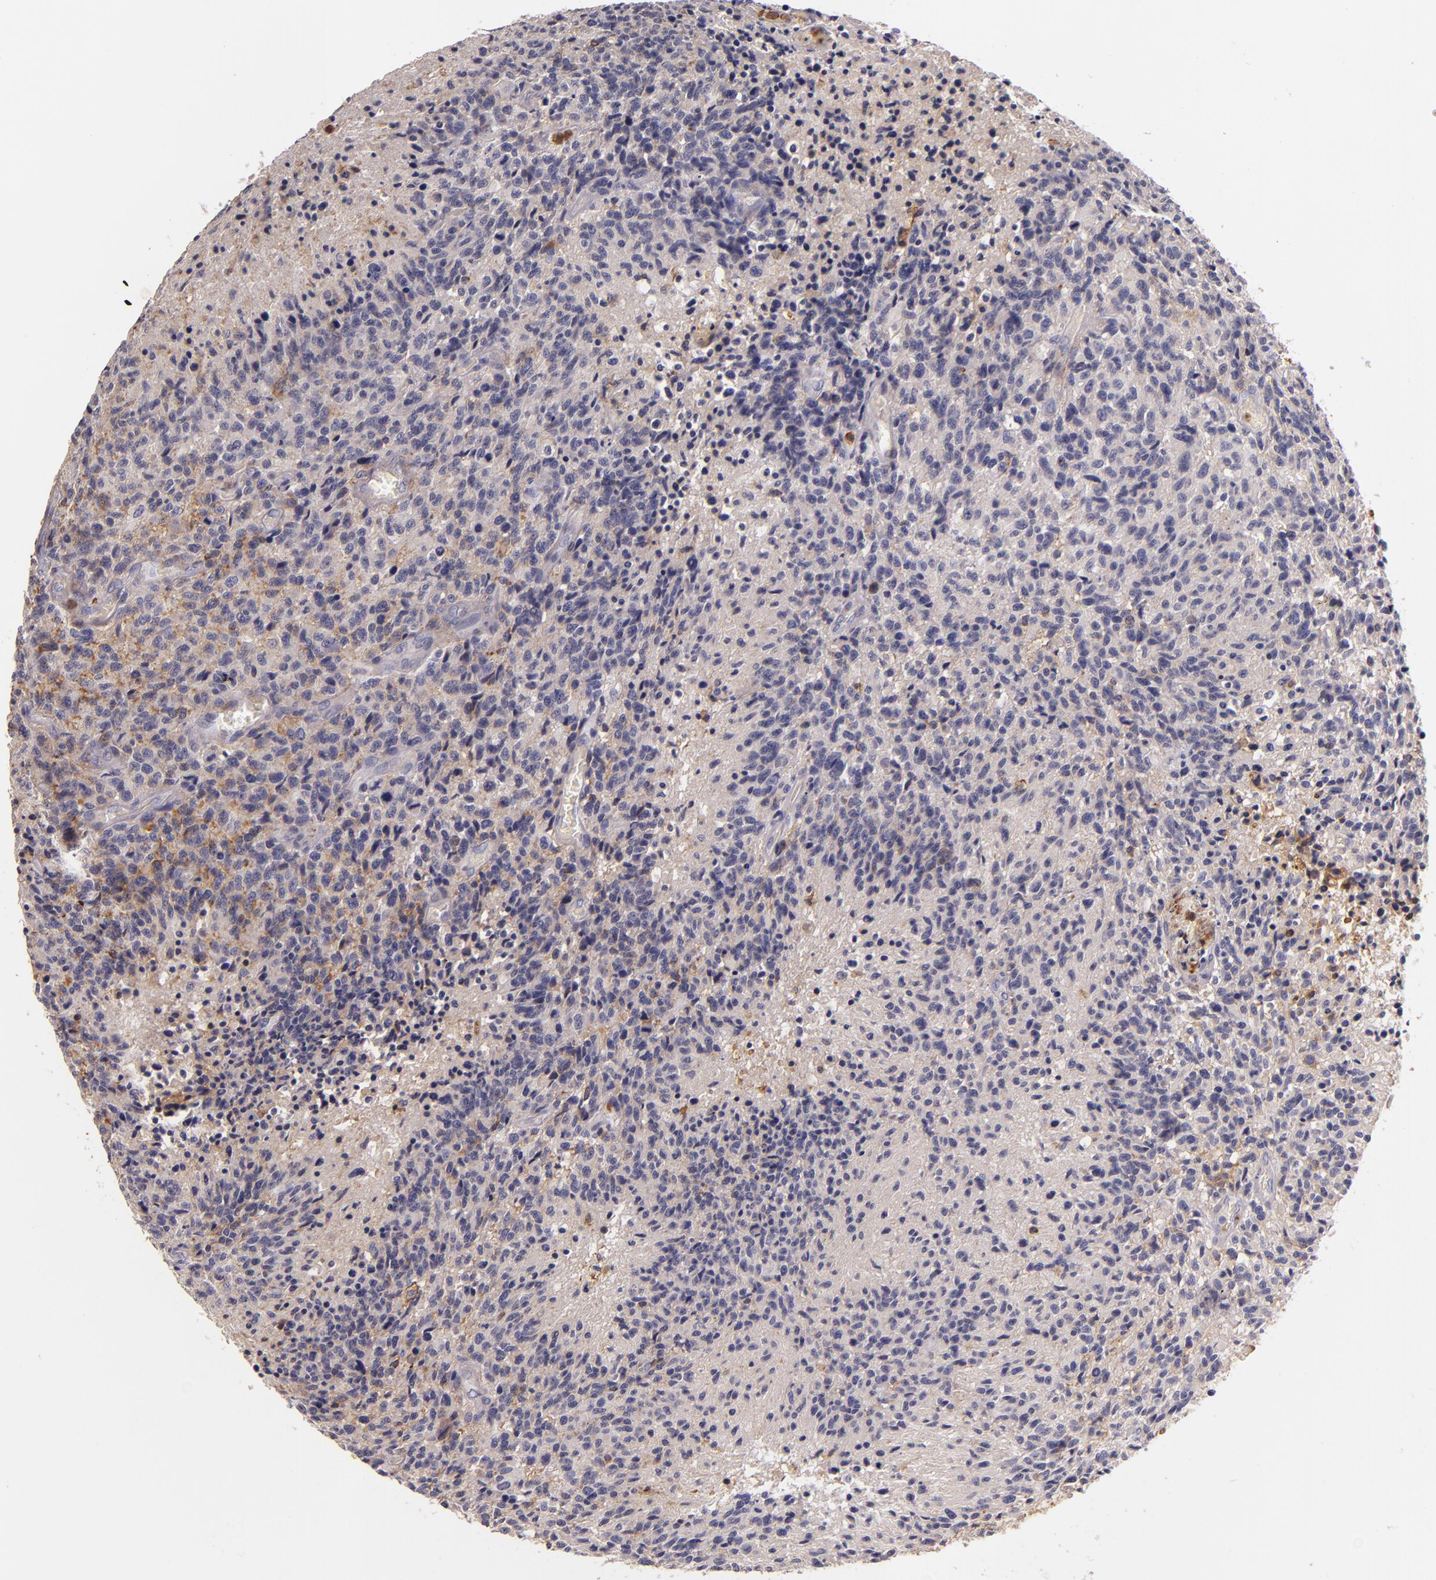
{"staining": {"intensity": "weak", "quantity": "25%-75%", "location": "cytoplasmic/membranous"}, "tissue": "glioma", "cell_type": "Tumor cells", "image_type": "cancer", "snomed": [{"axis": "morphology", "description": "Glioma, malignant, High grade"}, {"axis": "topography", "description": "Brain"}], "caption": "IHC of glioma reveals low levels of weak cytoplasmic/membranous positivity in approximately 25%-75% of tumor cells.", "gene": "C5AR1", "patient": {"sex": "male", "age": 36}}